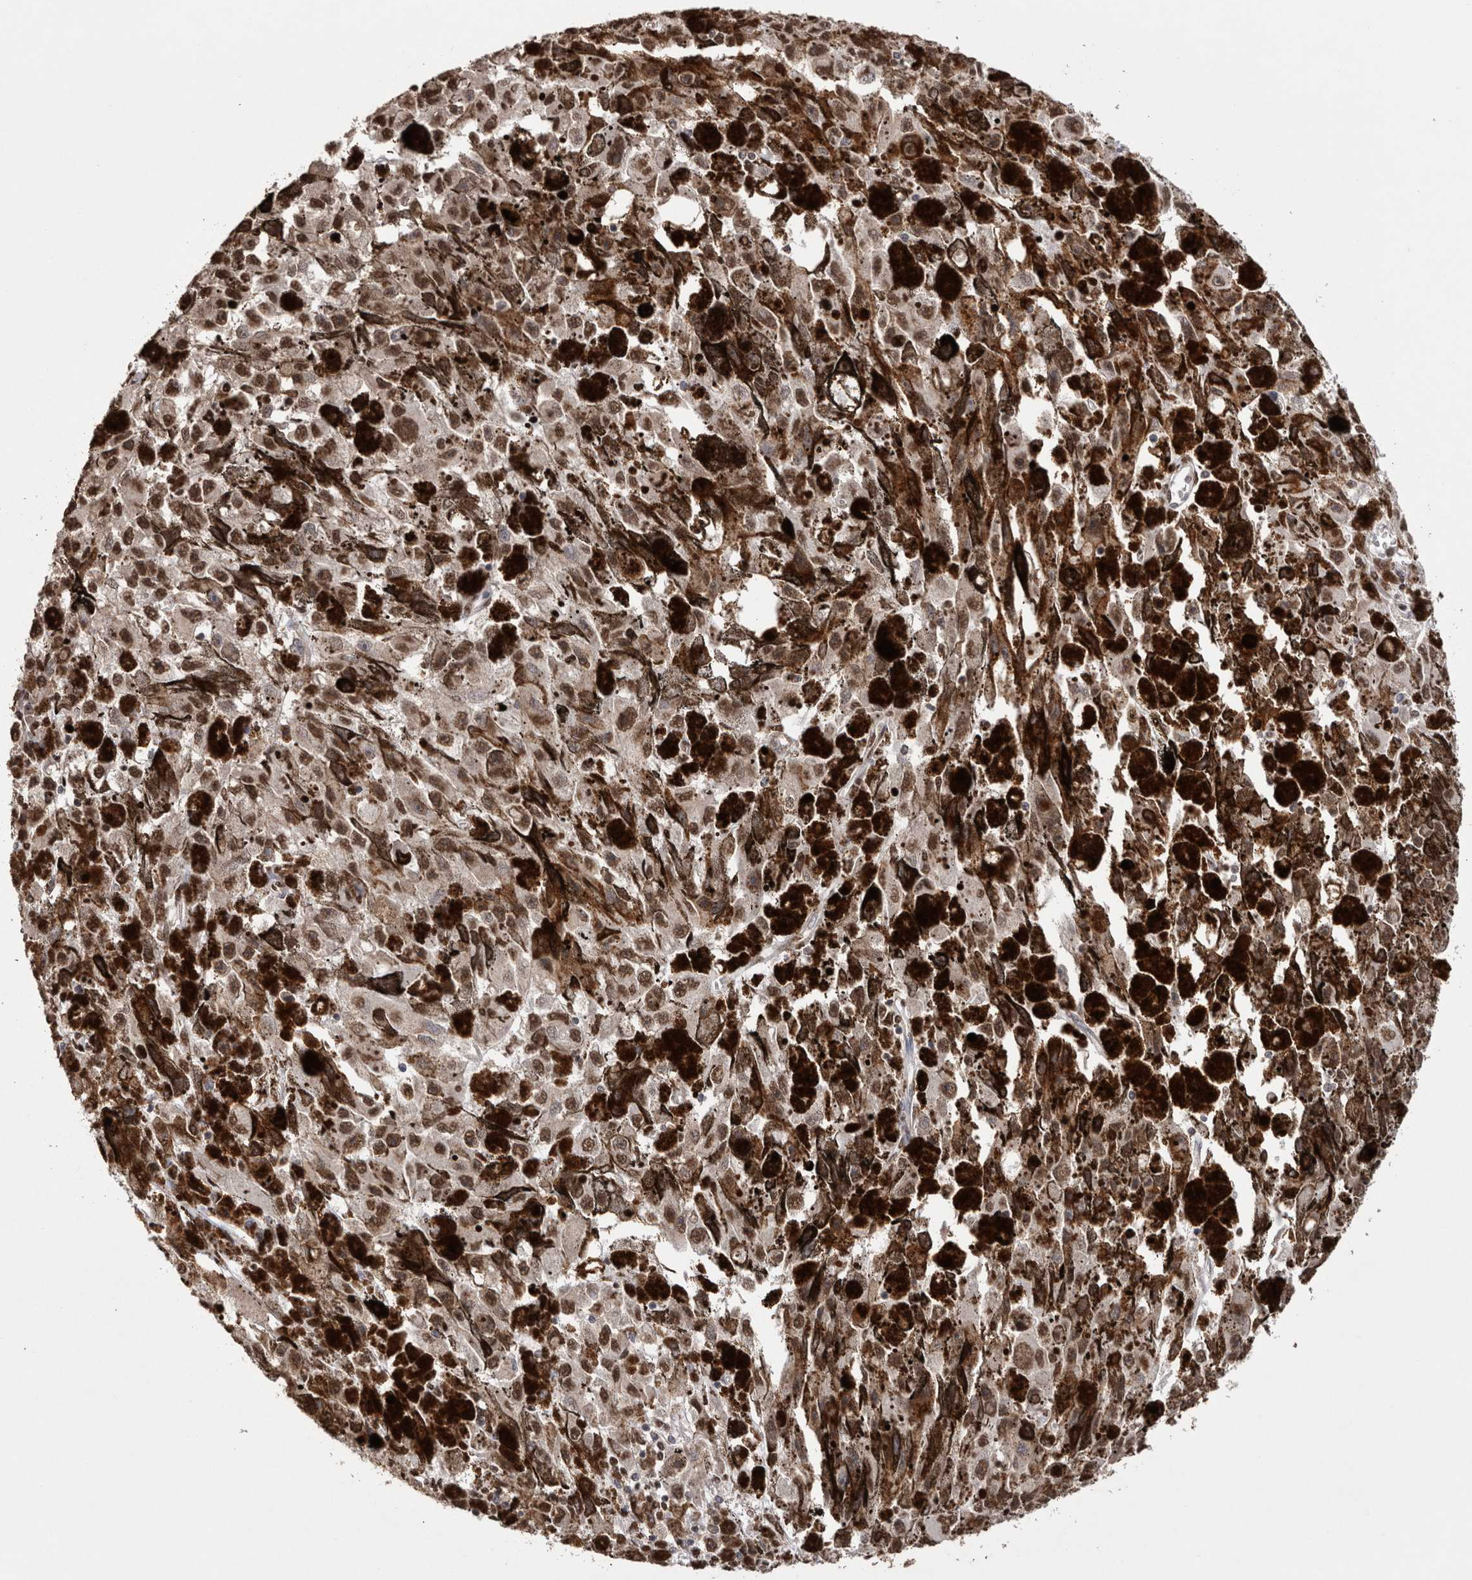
{"staining": {"intensity": "moderate", "quantity": ">75%", "location": "nuclear"}, "tissue": "melanoma", "cell_type": "Tumor cells", "image_type": "cancer", "snomed": [{"axis": "morphology", "description": "Malignant melanoma, NOS"}, {"axis": "topography", "description": "Skin"}], "caption": "Moderate nuclear staining for a protein is identified in approximately >75% of tumor cells of malignant melanoma using immunohistochemistry (IHC).", "gene": "NTHL1", "patient": {"sex": "female", "age": 104}}